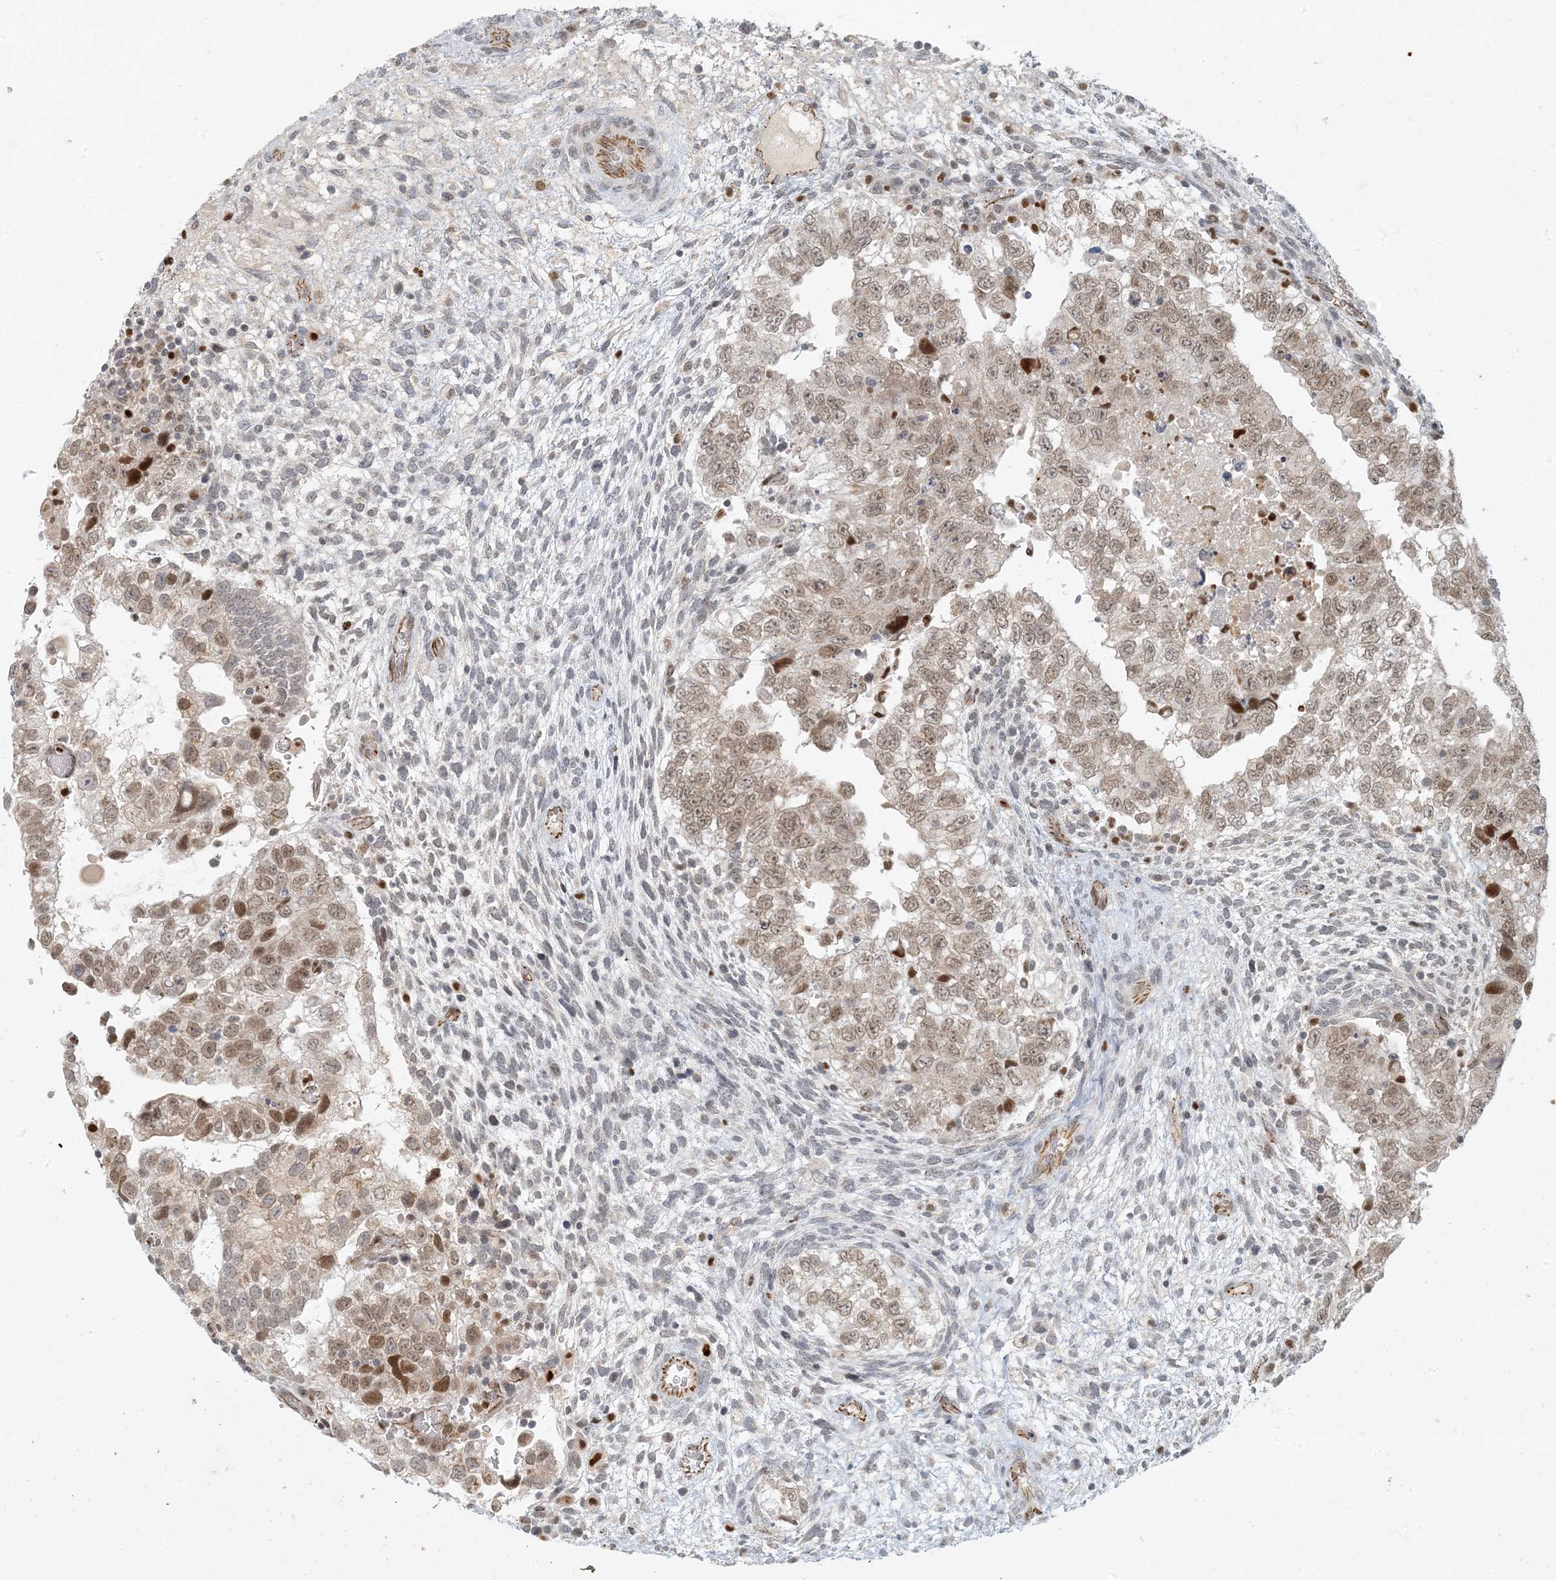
{"staining": {"intensity": "weak", "quantity": ">75%", "location": "nuclear"}, "tissue": "testis cancer", "cell_type": "Tumor cells", "image_type": "cancer", "snomed": [{"axis": "morphology", "description": "Carcinoma, Embryonal, NOS"}, {"axis": "topography", "description": "Testis"}], "caption": "DAB (3,3'-diaminobenzidine) immunohistochemical staining of human testis cancer demonstrates weak nuclear protein positivity in approximately >75% of tumor cells.", "gene": "AK9", "patient": {"sex": "male", "age": 37}}